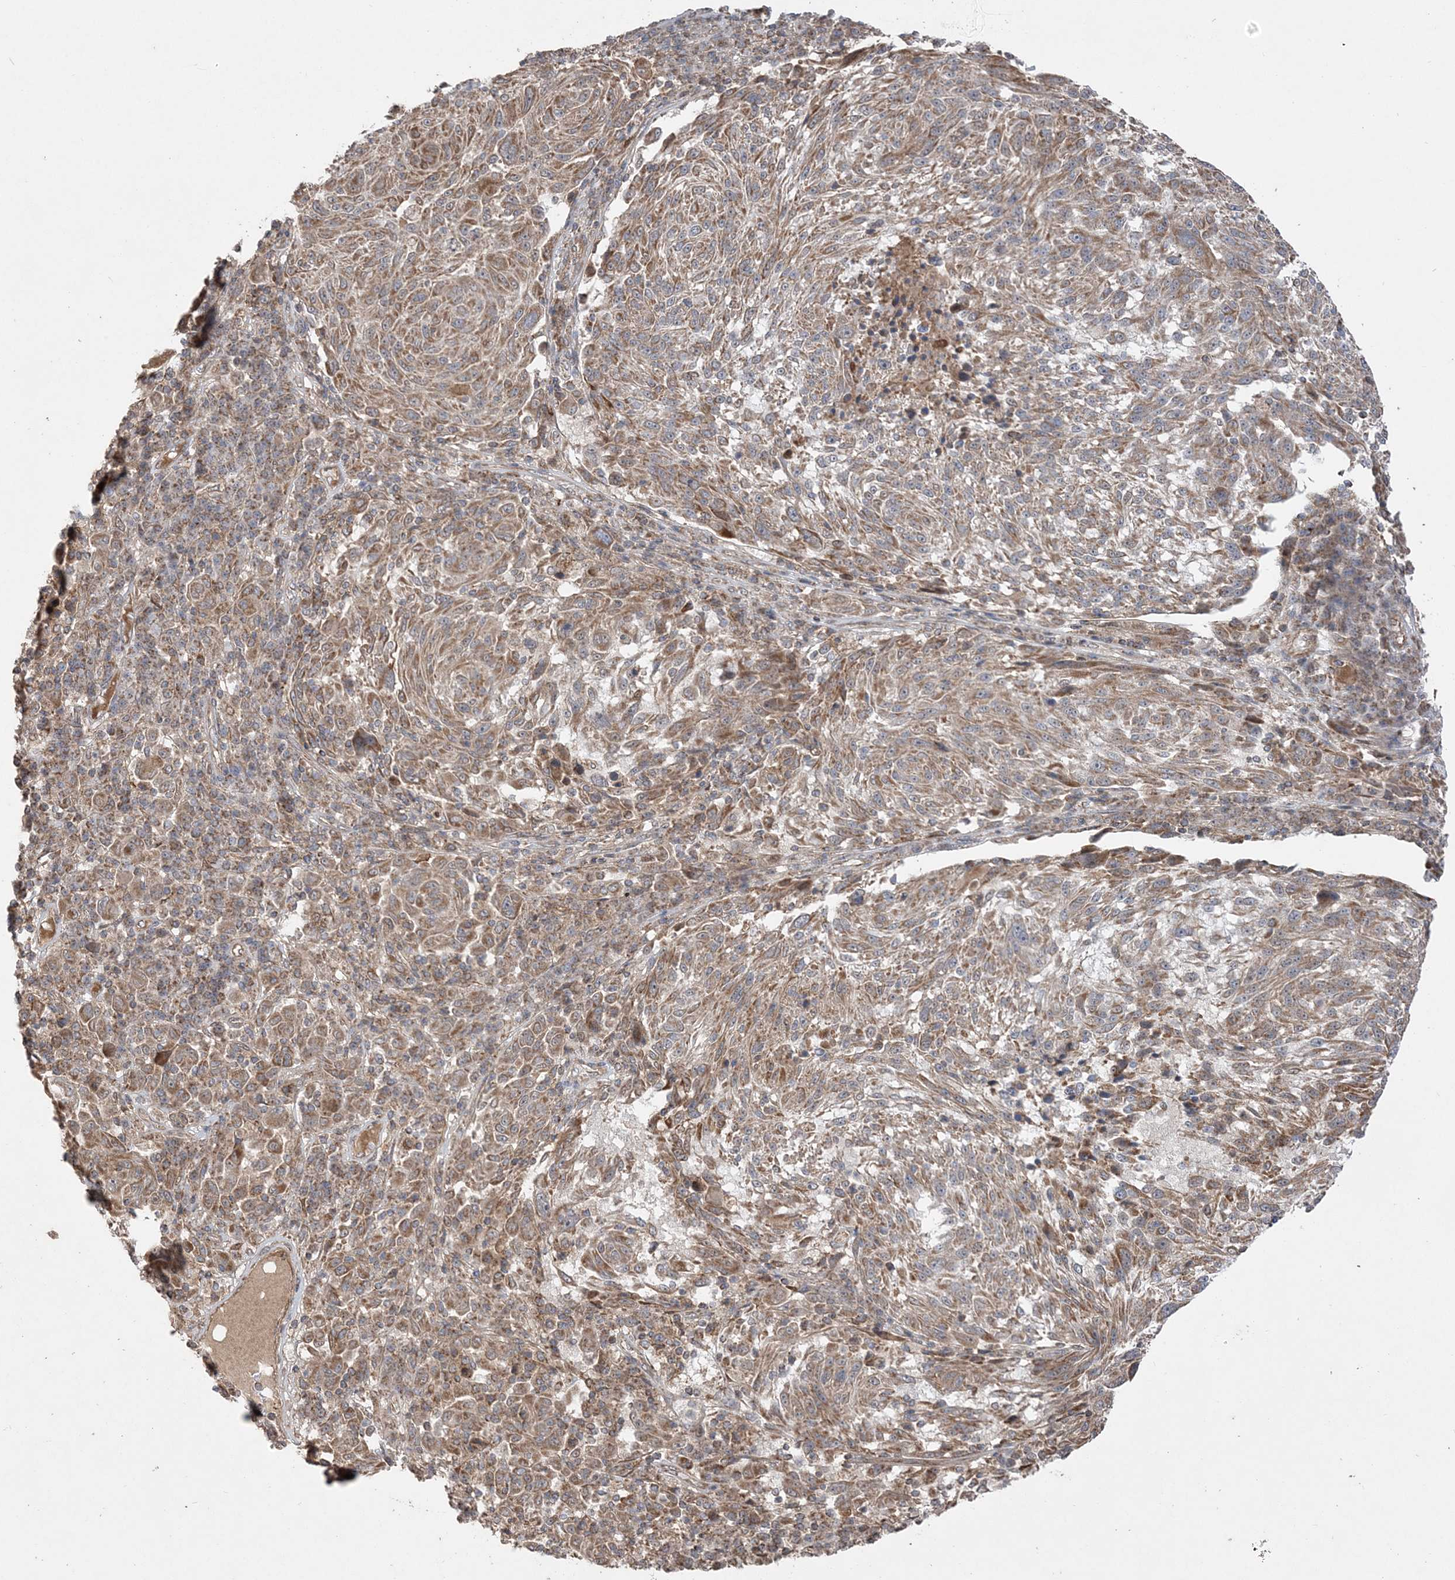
{"staining": {"intensity": "moderate", "quantity": ">75%", "location": "cytoplasmic/membranous"}, "tissue": "melanoma", "cell_type": "Tumor cells", "image_type": "cancer", "snomed": [{"axis": "morphology", "description": "Malignant melanoma, NOS"}, {"axis": "topography", "description": "Skin"}], "caption": "Melanoma stained with IHC exhibits moderate cytoplasmic/membranous positivity in about >75% of tumor cells.", "gene": "SCLT1", "patient": {"sex": "male", "age": 53}}